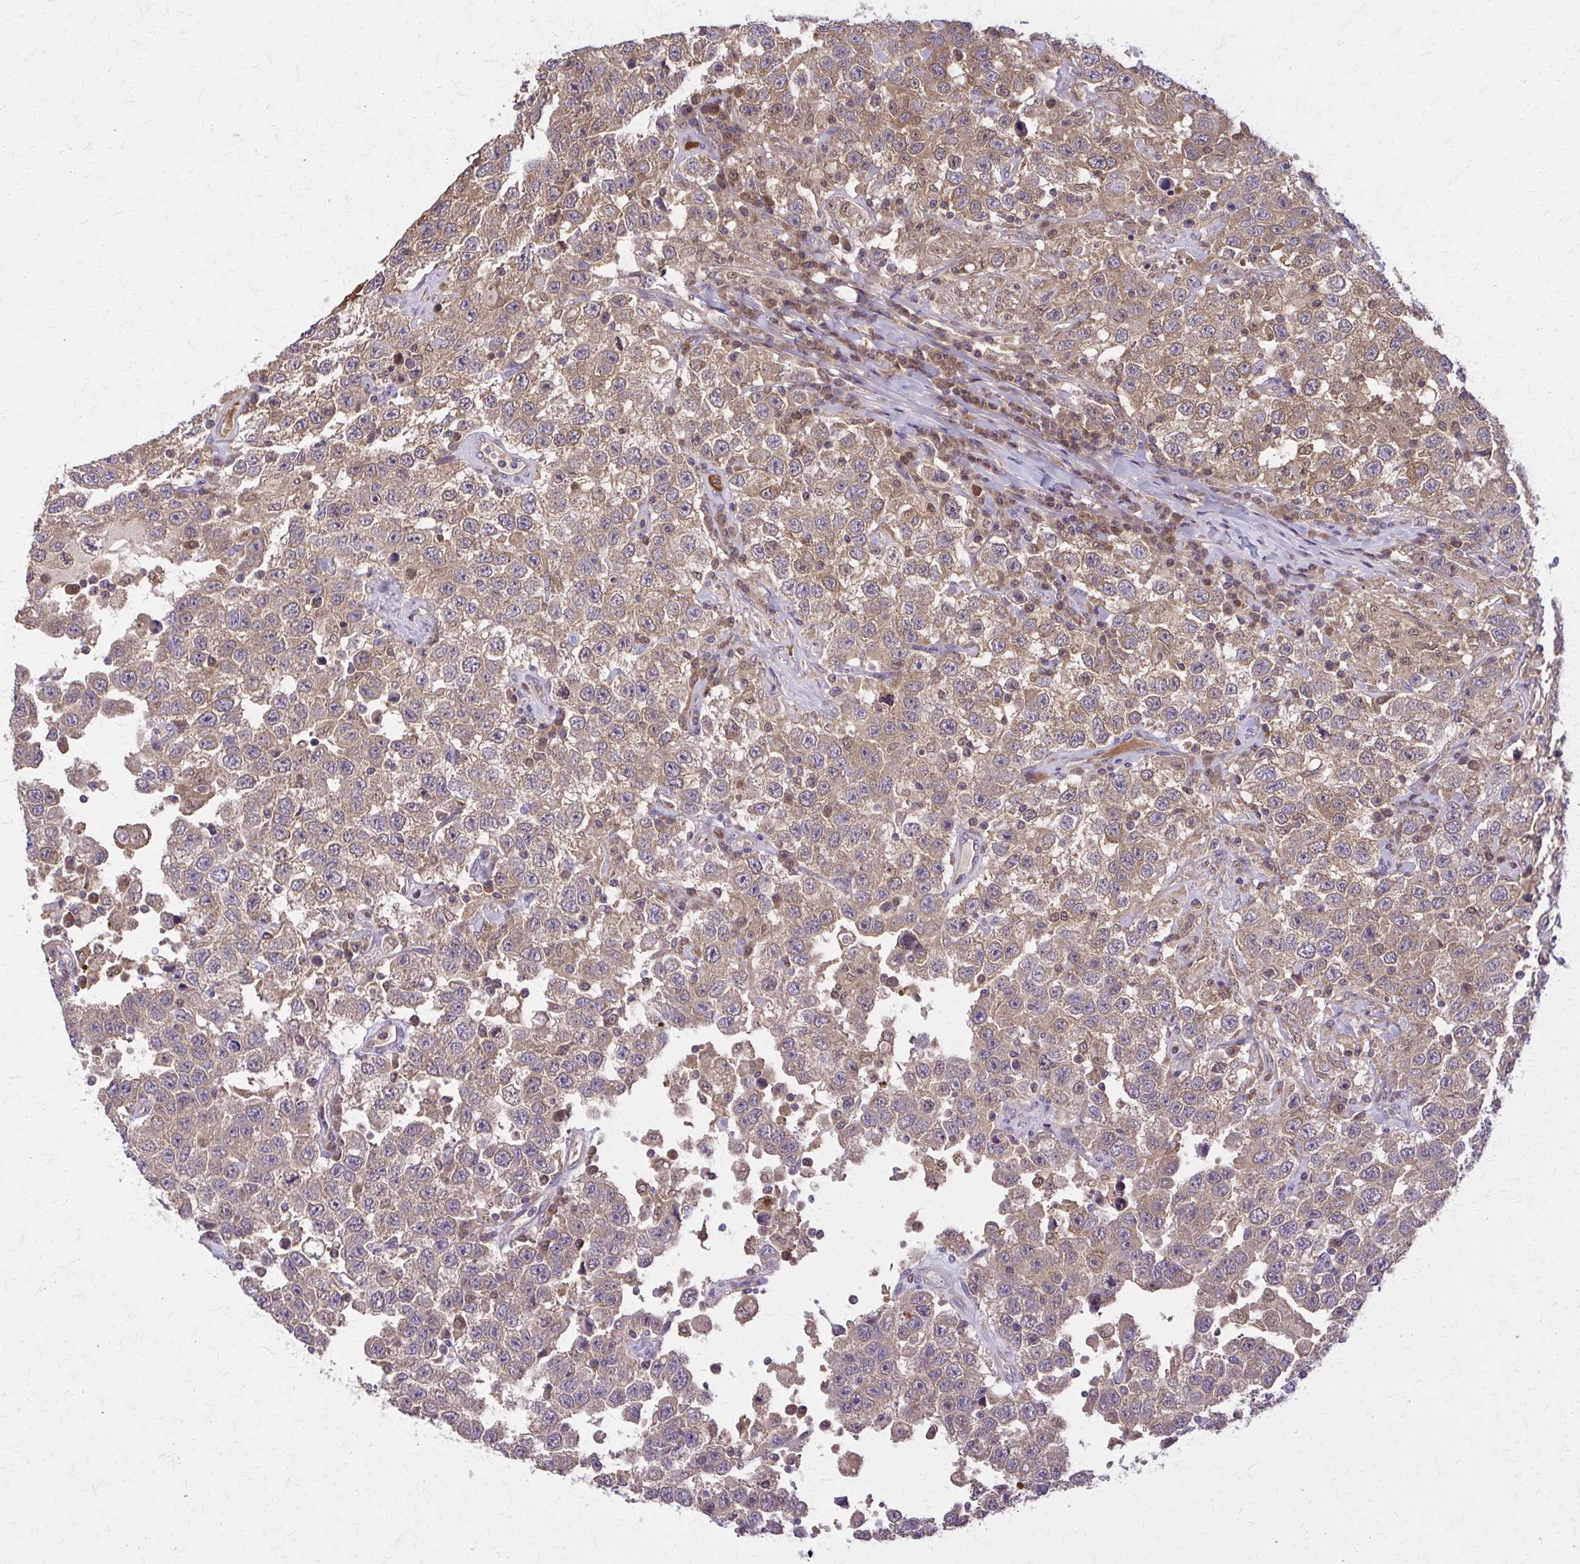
{"staining": {"intensity": "moderate", "quantity": "25%-75%", "location": "cytoplasmic/membranous"}, "tissue": "testis cancer", "cell_type": "Tumor cells", "image_type": "cancer", "snomed": [{"axis": "morphology", "description": "Seminoma, NOS"}, {"axis": "topography", "description": "Testis"}], "caption": "Immunohistochemistry (IHC) (DAB) staining of human testis seminoma shows moderate cytoplasmic/membranous protein expression in about 25%-75% of tumor cells. (DAB (3,3'-diaminobenzidine) = brown stain, brightfield microscopy at high magnification).", "gene": "NRBF2", "patient": {"sex": "male", "age": 41}}